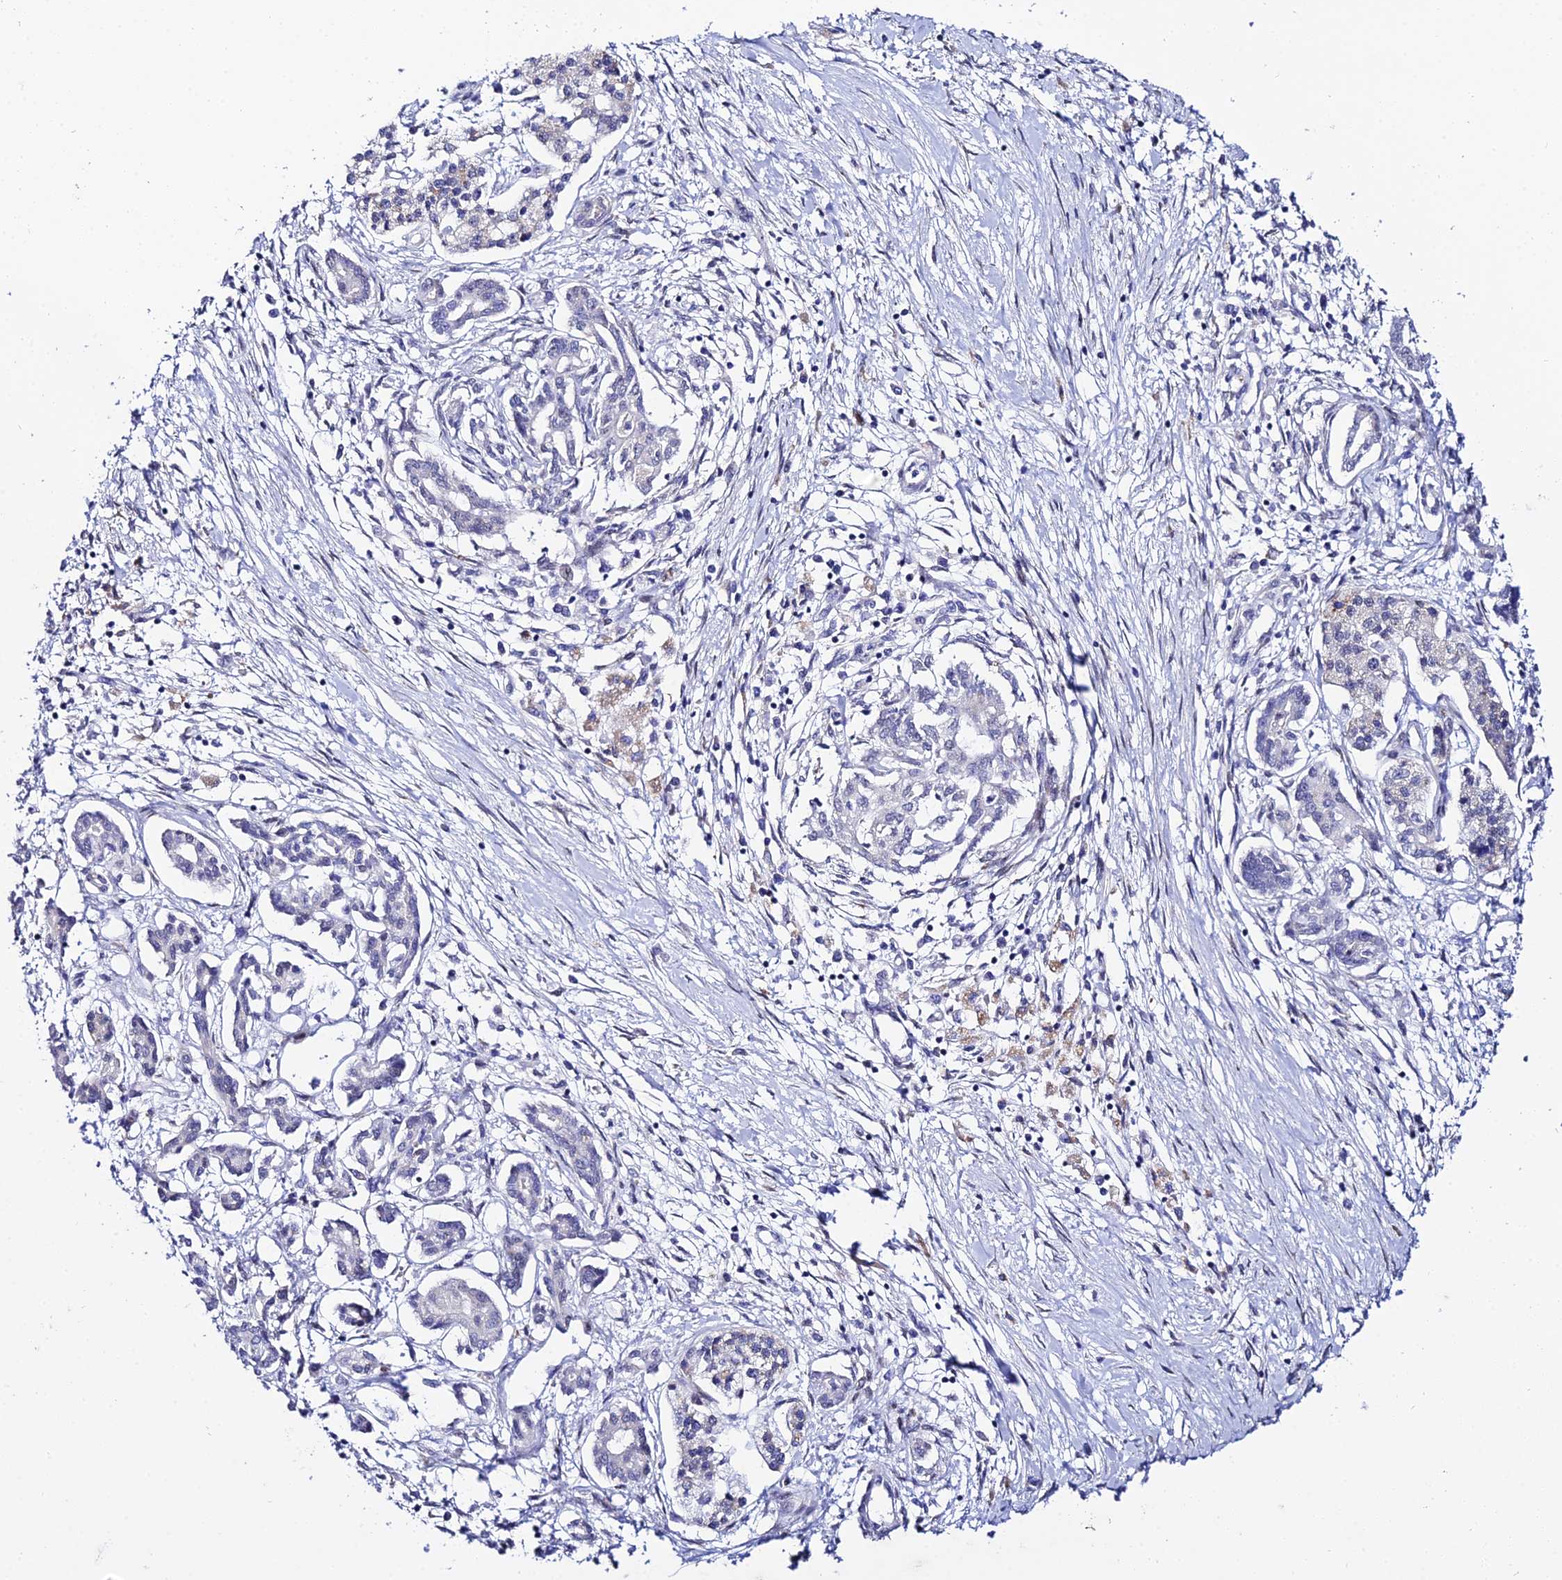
{"staining": {"intensity": "negative", "quantity": "none", "location": "none"}, "tissue": "pancreatic cancer", "cell_type": "Tumor cells", "image_type": "cancer", "snomed": [{"axis": "morphology", "description": "Adenocarcinoma, NOS"}, {"axis": "topography", "description": "Pancreas"}], "caption": "Human adenocarcinoma (pancreatic) stained for a protein using immunohistochemistry displays no staining in tumor cells.", "gene": "POFUT2", "patient": {"sex": "female", "age": 50}}